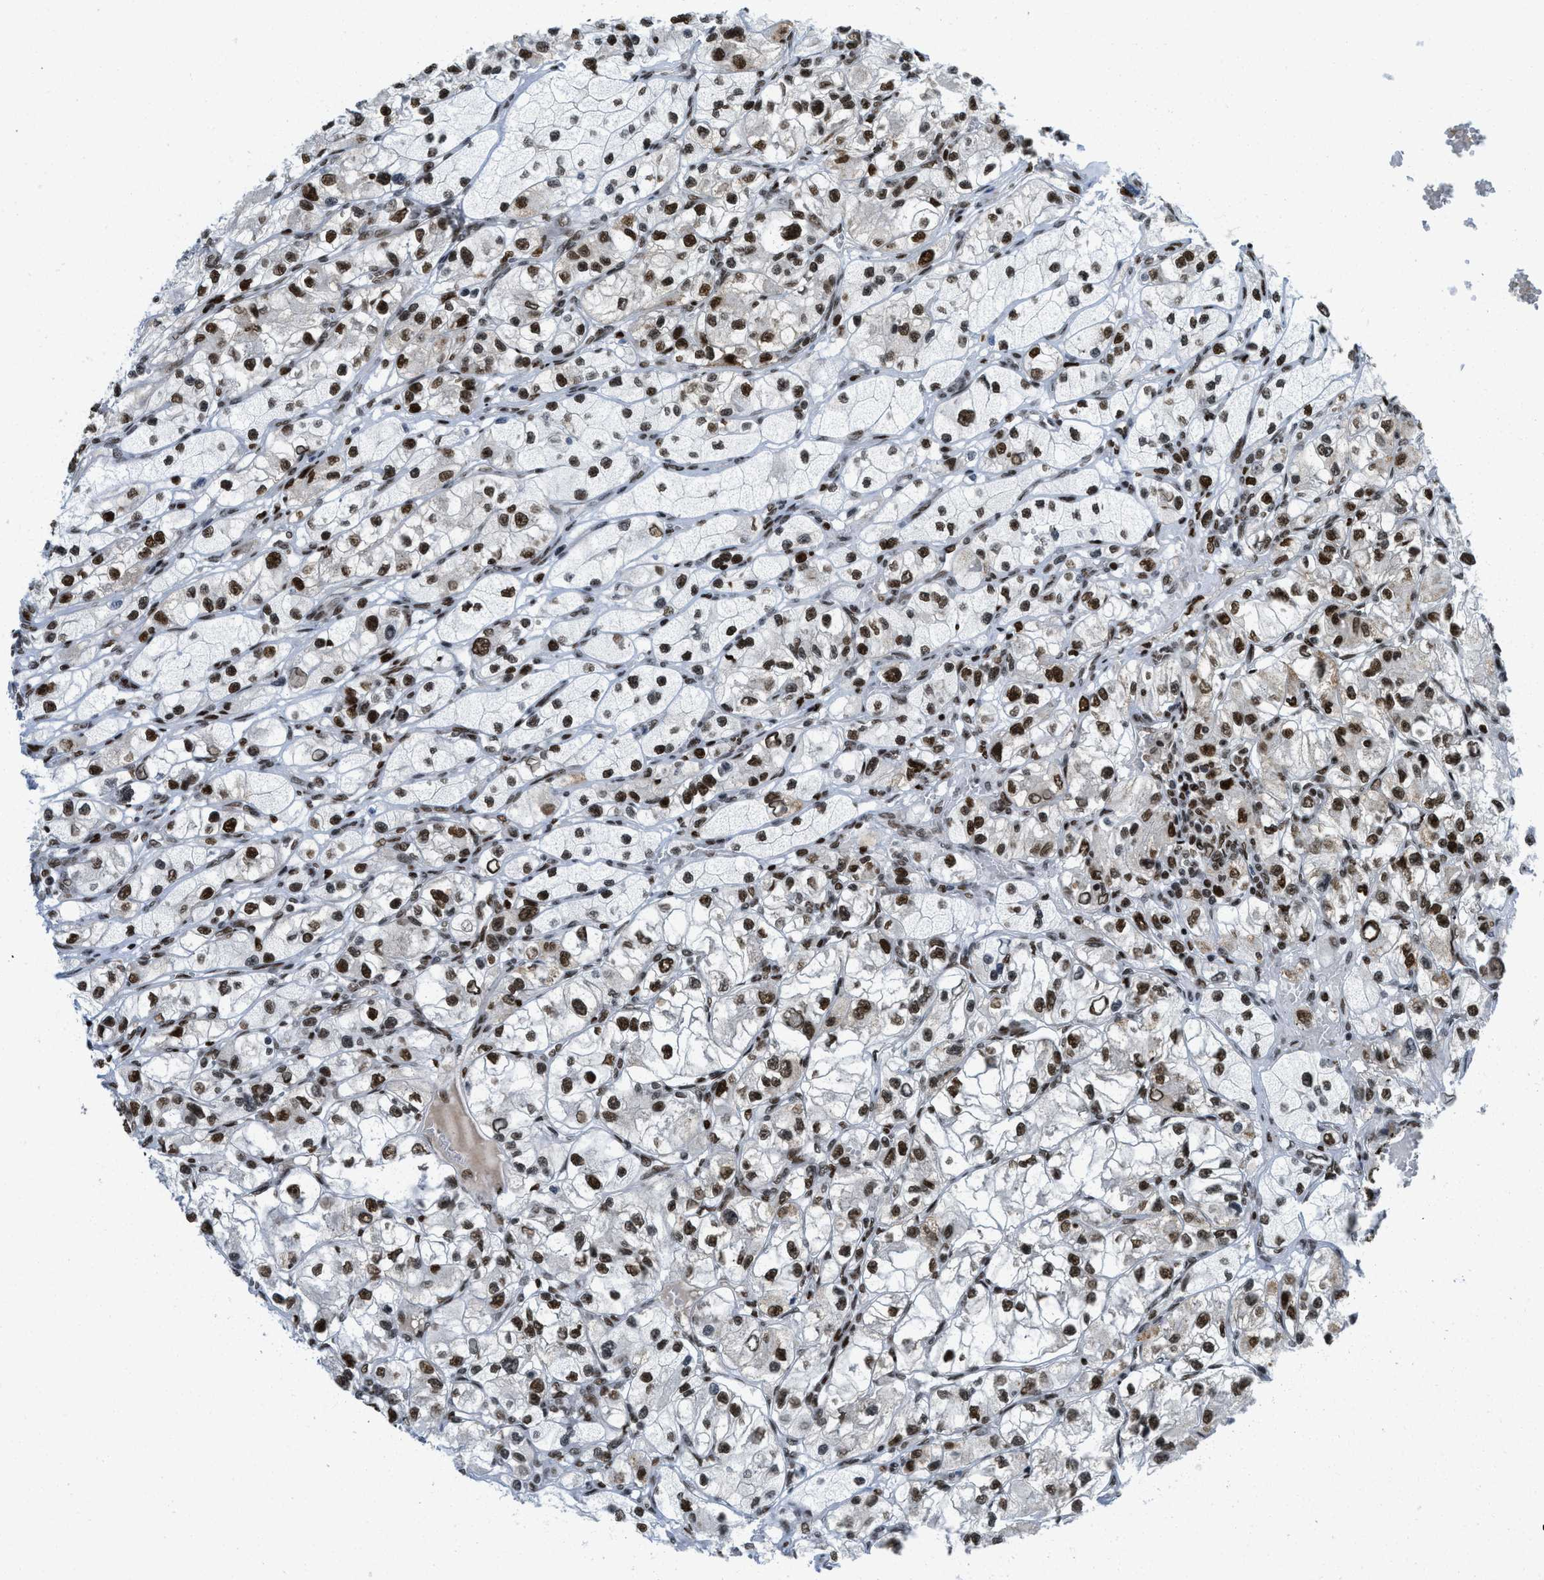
{"staining": {"intensity": "strong", "quantity": ">75%", "location": "nuclear"}, "tissue": "renal cancer", "cell_type": "Tumor cells", "image_type": "cancer", "snomed": [{"axis": "morphology", "description": "Adenocarcinoma, NOS"}, {"axis": "topography", "description": "Kidney"}], "caption": "Strong nuclear positivity is seen in approximately >75% of tumor cells in renal cancer. (DAB (3,3'-diaminobenzidine) = brown stain, brightfield microscopy at high magnification).", "gene": "RFX5", "patient": {"sex": "female", "age": 57}}